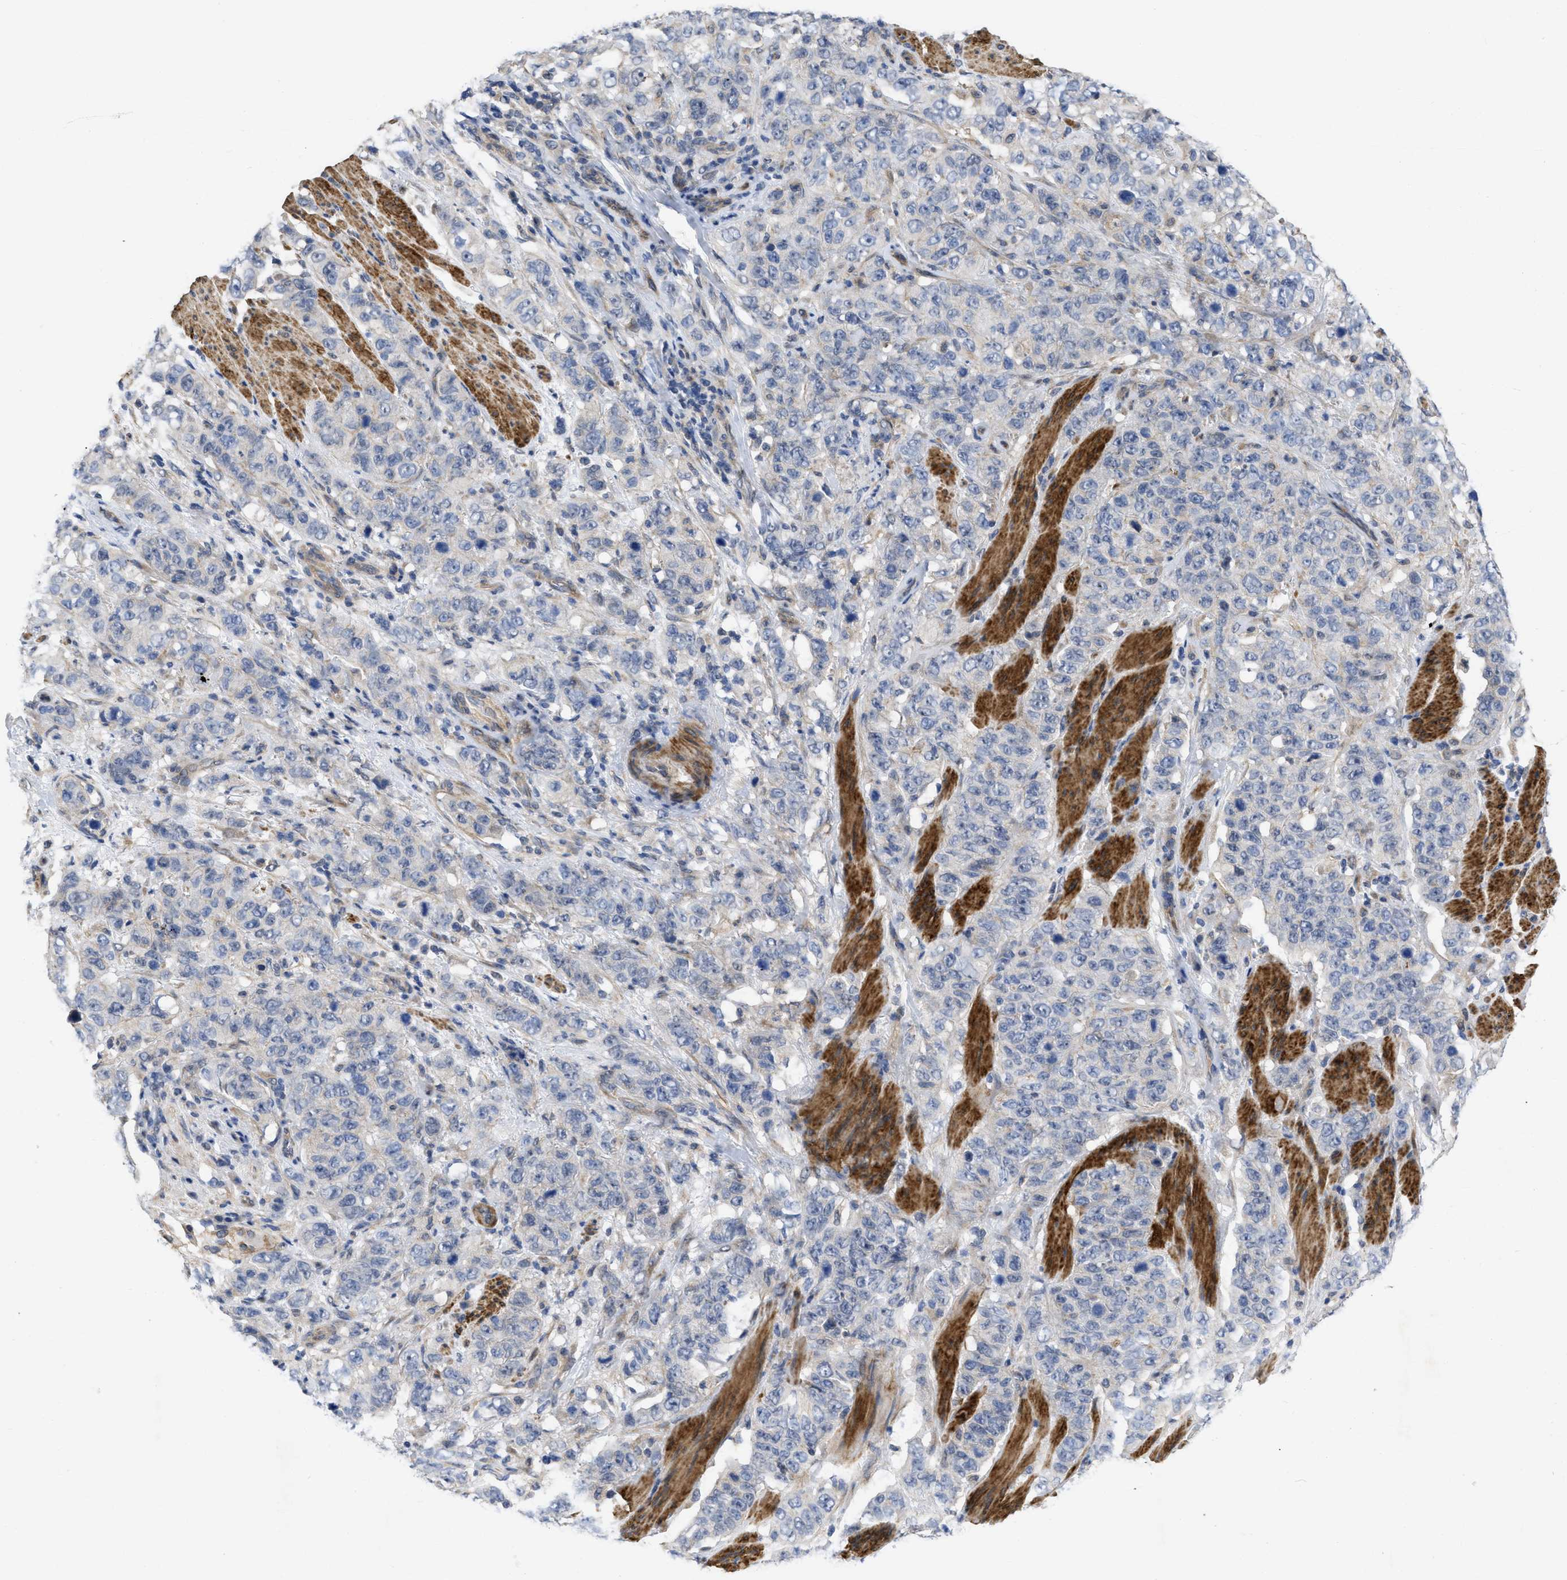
{"staining": {"intensity": "negative", "quantity": "none", "location": "none"}, "tissue": "stomach cancer", "cell_type": "Tumor cells", "image_type": "cancer", "snomed": [{"axis": "morphology", "description": "Adenocarcinoma, NOS"}, {"axis": "topography", "description": "Stomach"}], "caption": "The IHC image has no significant expression in tumor cells of stomach cancer tissue. Nuclei are stained in blue.", "gene": "ARHGEF26", "patient": {"sex": "male", "age": 48}}